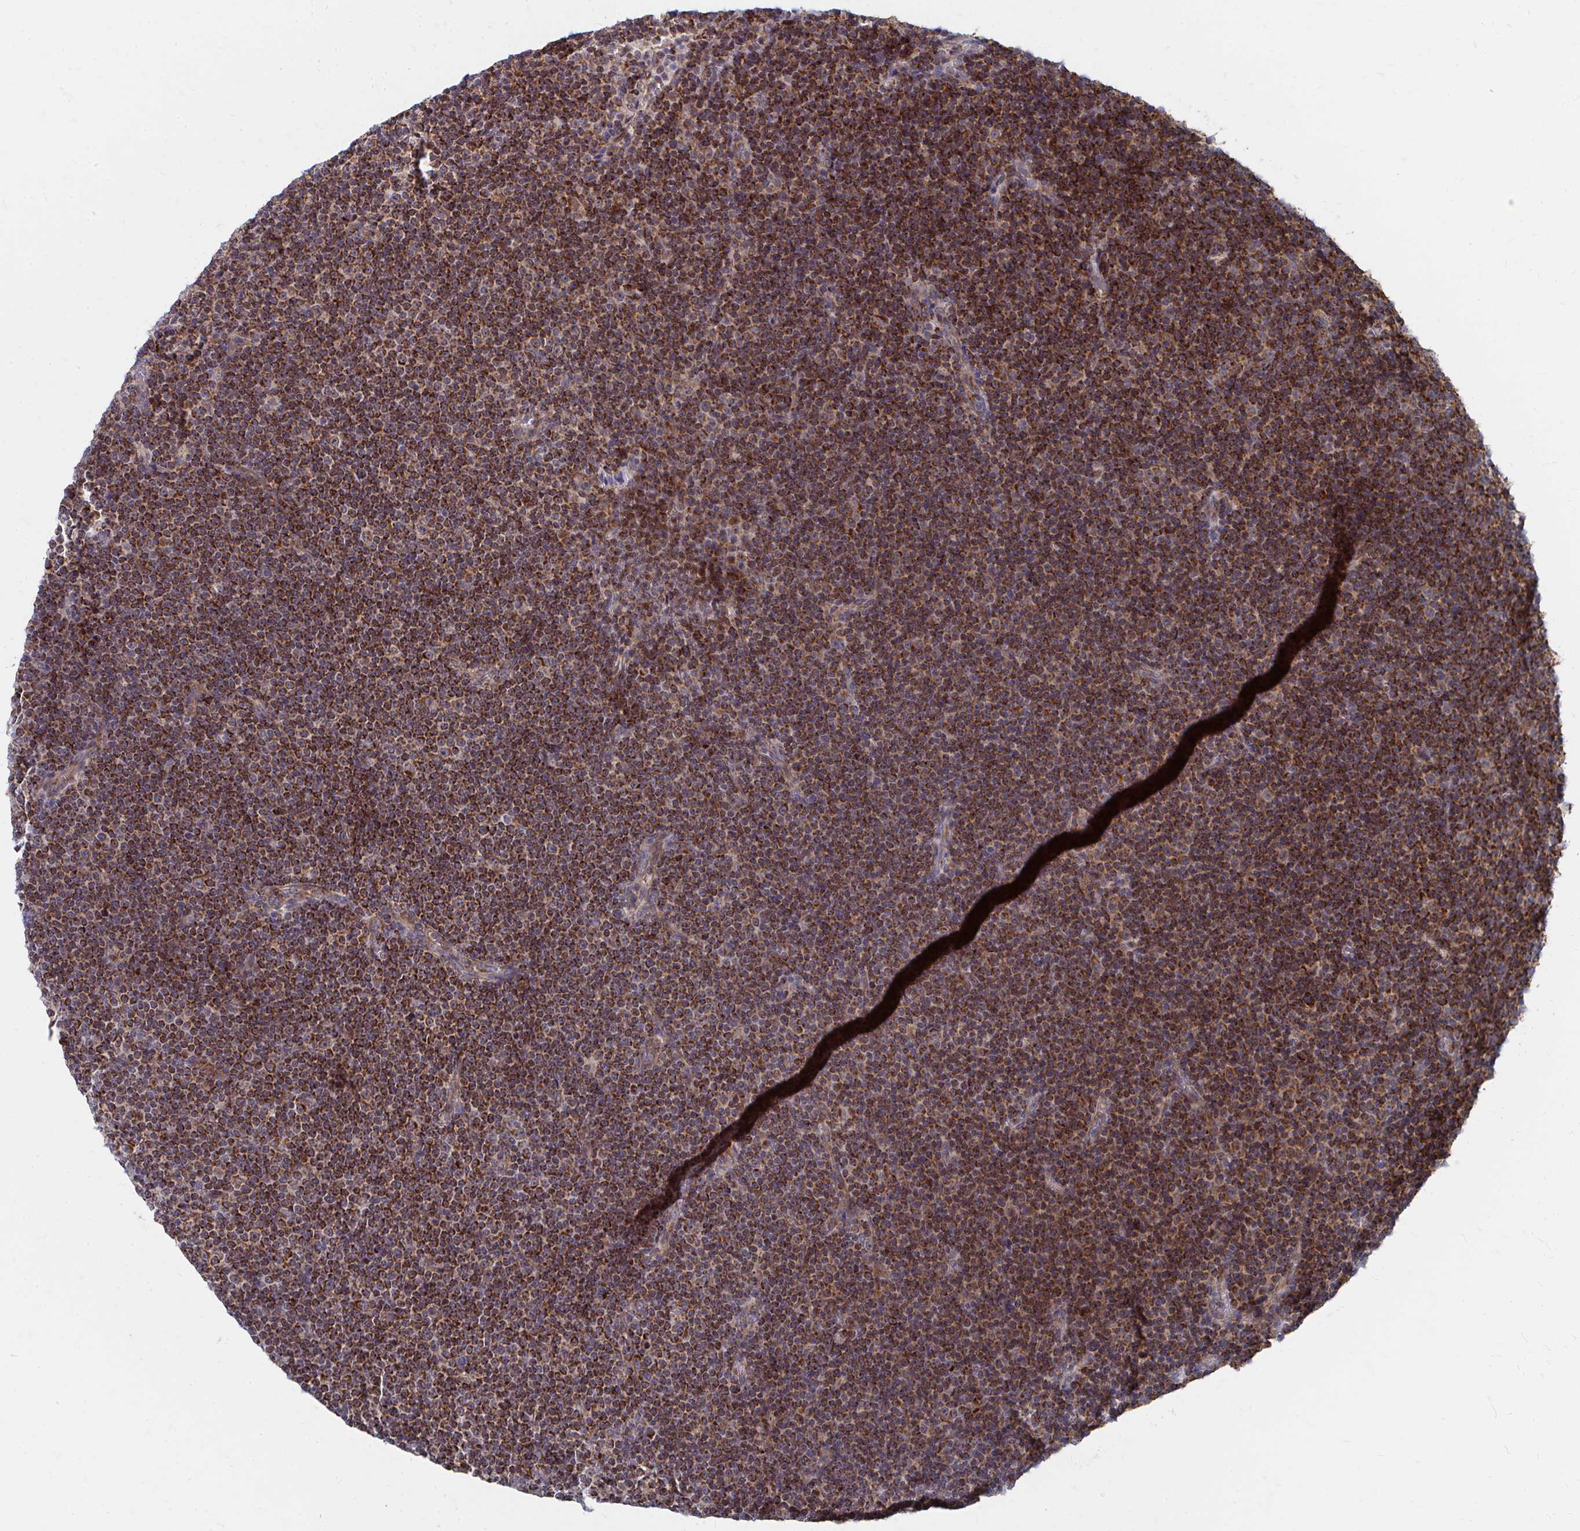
{"staining": {"intensity": "moderate", "quantity": ">75%", "location": "cytoplasmic/membranous"}, "tissue": "lymphoma", "cell_type": "Tumor cells", "image_type": "cancer", "snomed": [{"axis": "morphology", "description": "Malignant lymphoma, non-Hodgkin's type, Low grade"}, {"axis": "topography", "description": "Lymph node"}], "caption": "Tumor cells demonstrate medium levels of moderate cytoplasmic/membranous expression in about >75% of cells in human low-grade malignant lymphoma, non-Hodgkin's type.", "gene": "PEX3", "patient": {"sex": "female", "age": 67}}